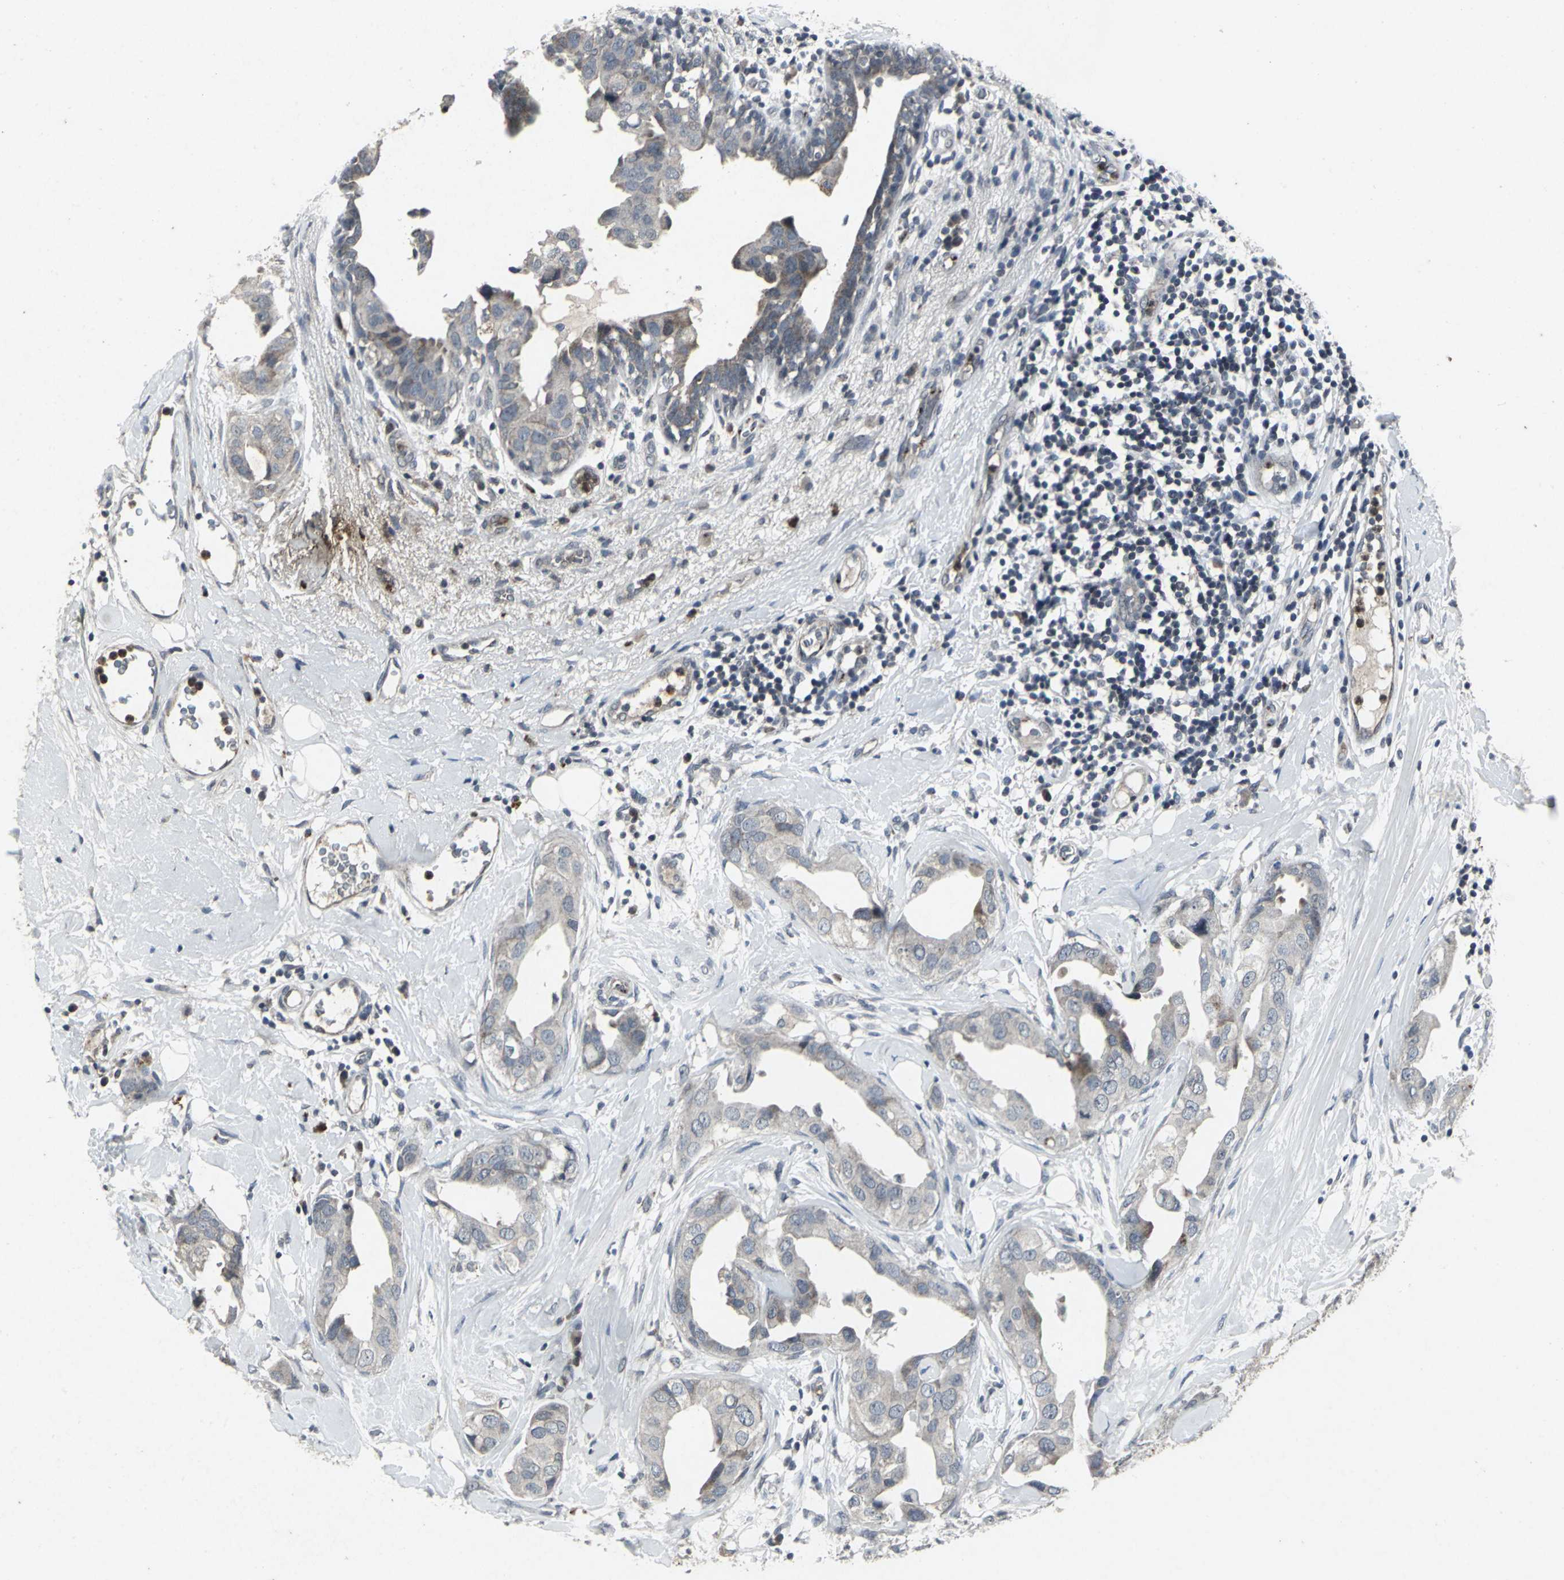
{"staining": {"intensity": "weak", "quantity": "<25%", "location": "cytoplasmic/membranous"}, "tissue": "breast cancer", "cell_type": "Tumor cells", "image_type": "cancer", "snomed": [{"axis": "morphology", "description": "Duct carcinoma"}, {"axis": "topography", "description": "Breast"}], "caption": "Micrograph shows no protein staining in tumor cells of breast intraductal carcinoma tissue.", "gene": "BMP4", "patient": {"sex": "female", "age": 40}}